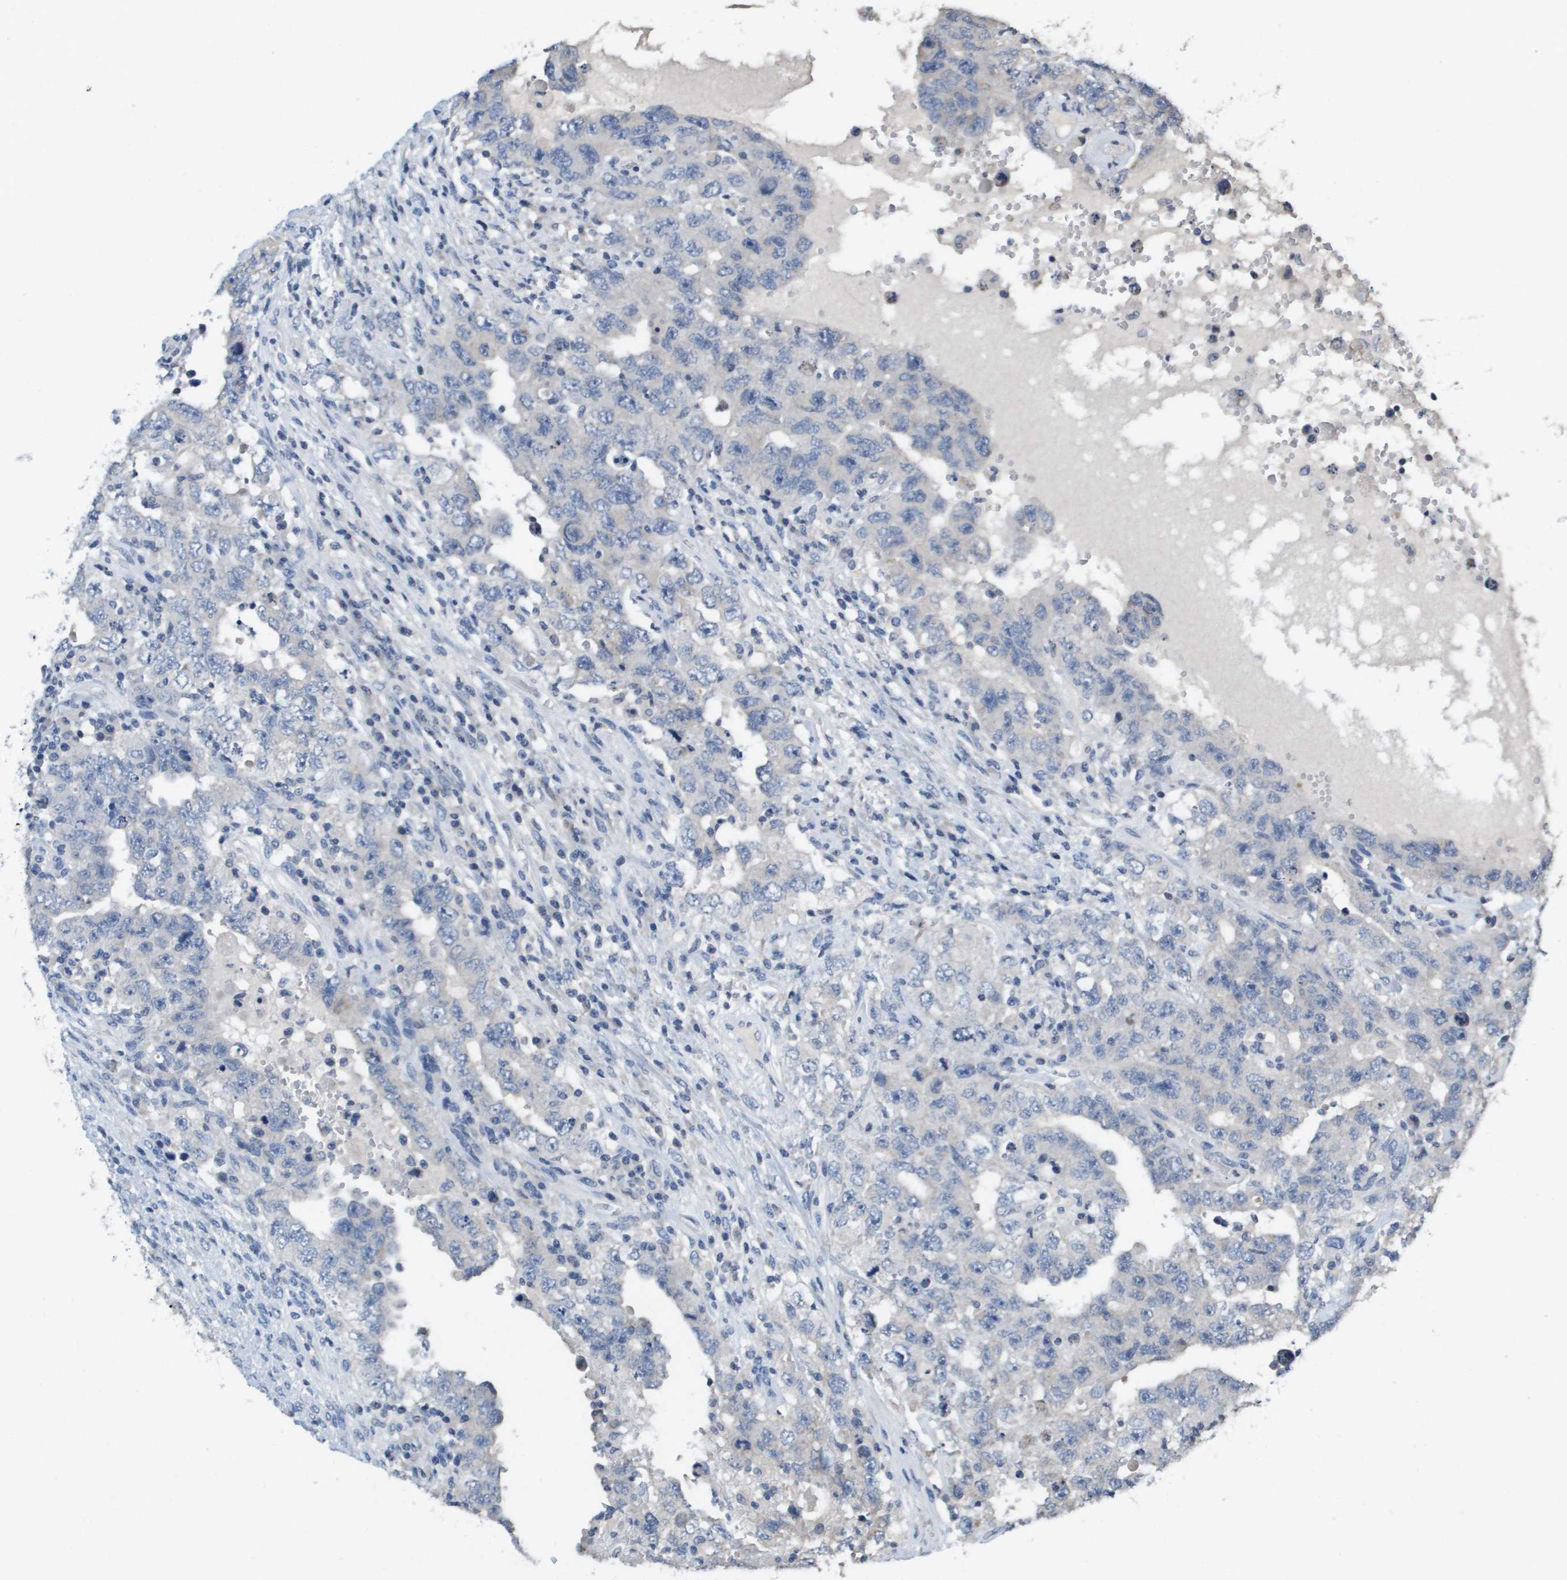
{"staining": {"intensity": "negative", "quantity": "none", "location": "none"}, "tissue": "testis cancer", "cell_type": "Tumor cells", "image_type": "cancer", "snomed": [{"axis": "morphology", "description": "Carcinoma, Embryonal, NOS"}, {"axis": "topography", "description": "Testis"}], "caption": "Testis cancer was stained to show a protein in brown. There is no significant staining in tumor cells. Brightfield microscopy of IHC stained with DAB (brown) and hematoxylin (blue), captured at high magnification.", "gene": "CAPN11", "patient": {"sex": "male", "age": 26}}